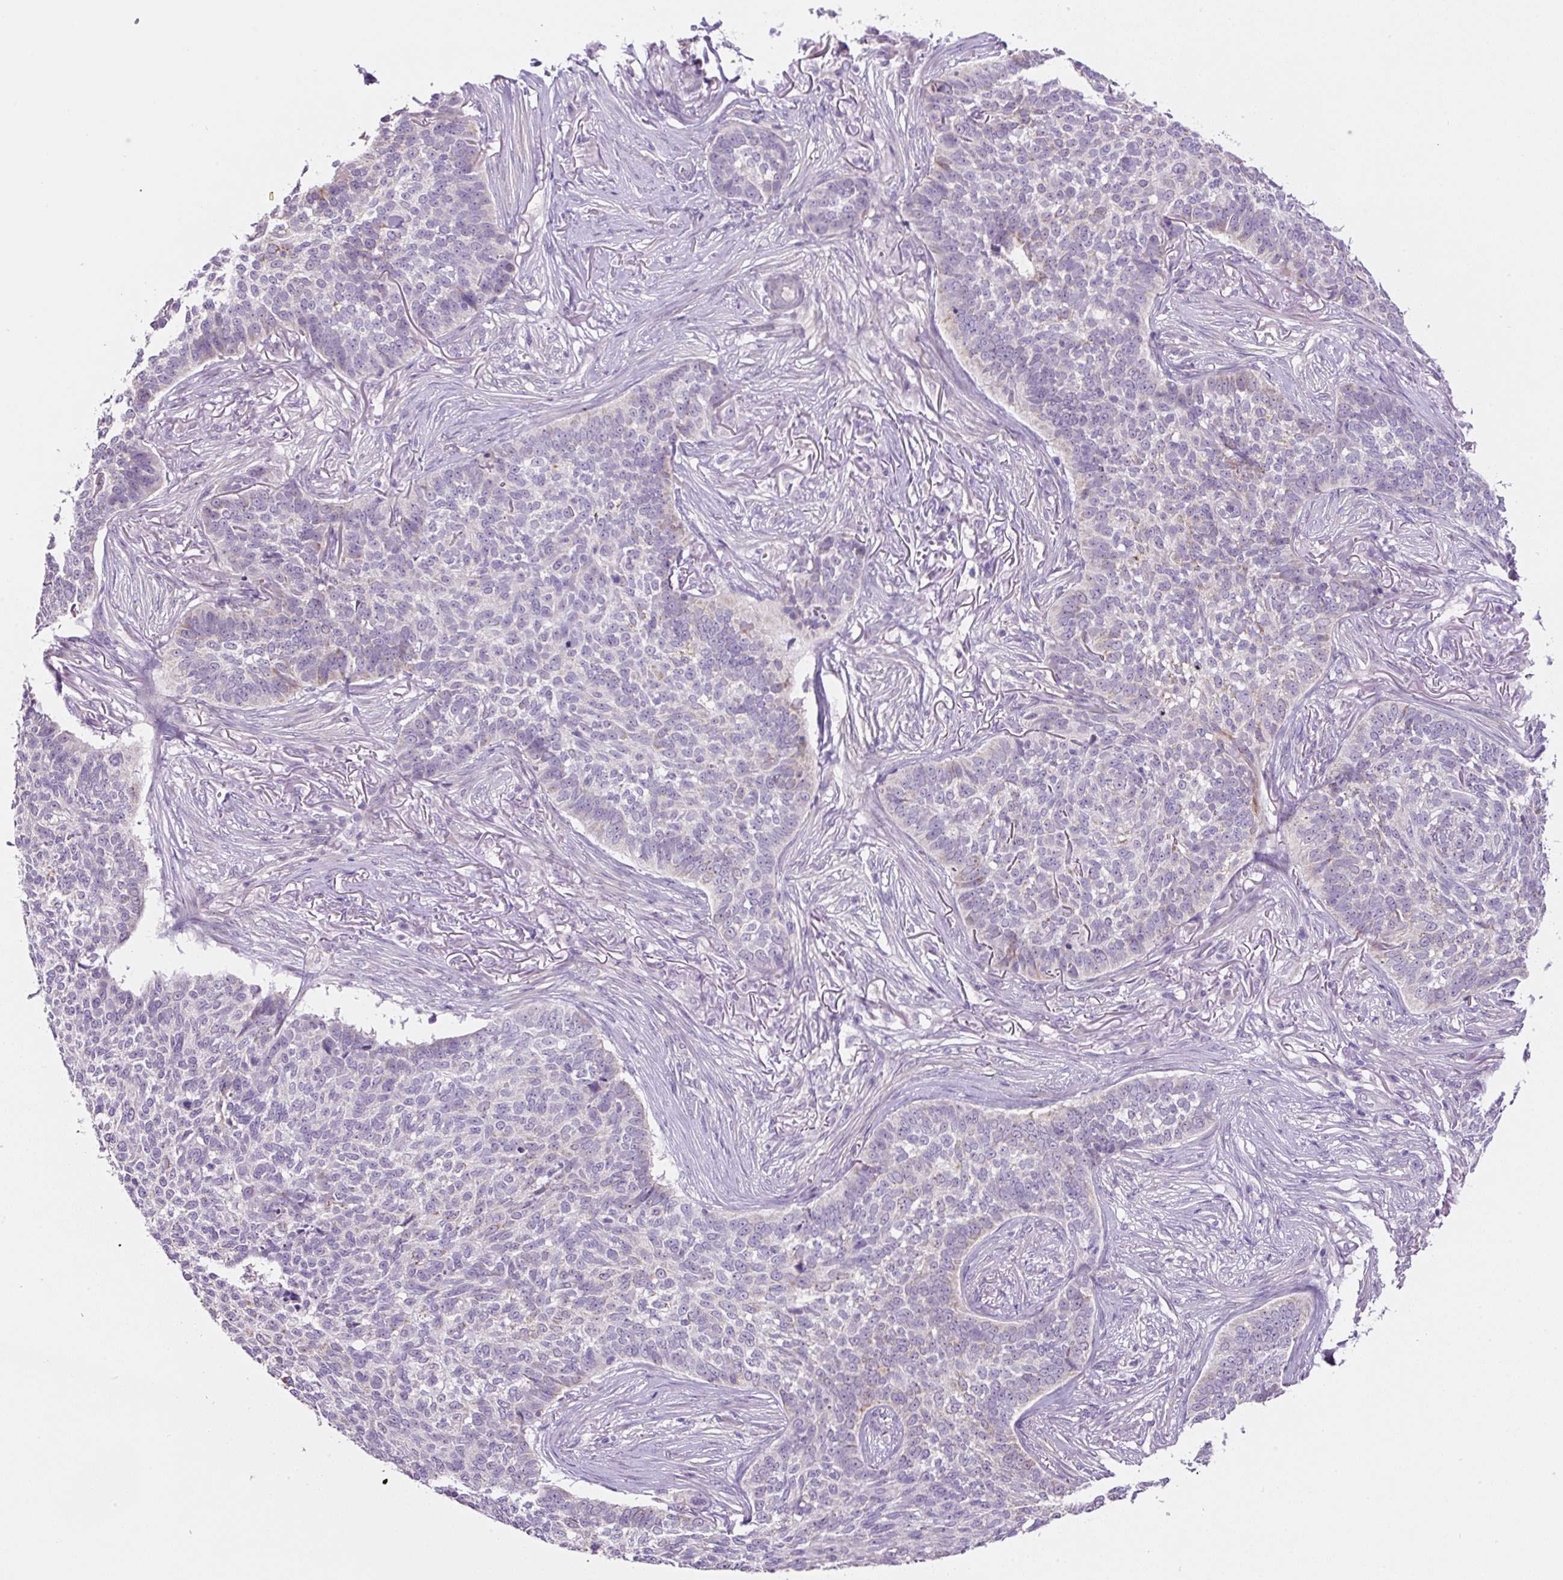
{"staining": {"intensity": "negative", "quantity": "none", "location": "none"}, "tissue": "skin cancer", "cell_type": "Tumor cells", "image_type": "cancer", "snomed": [{"axis": "morphology", "description": "Basal cell carcinoma"}, {"axis": "topography", "description": "Skin"}], "caption": "An IHC image of skin cancer (basal cell carcinoma) is shown. There is no staining in tumor cells of skin cancer (basal cell carcinoma). (DAB (3,3'-diaminobenzidine) immunohistochemistry, high magnification).", "gene": "OGDHL", "patient": {"sex": "male", "age": 85}}